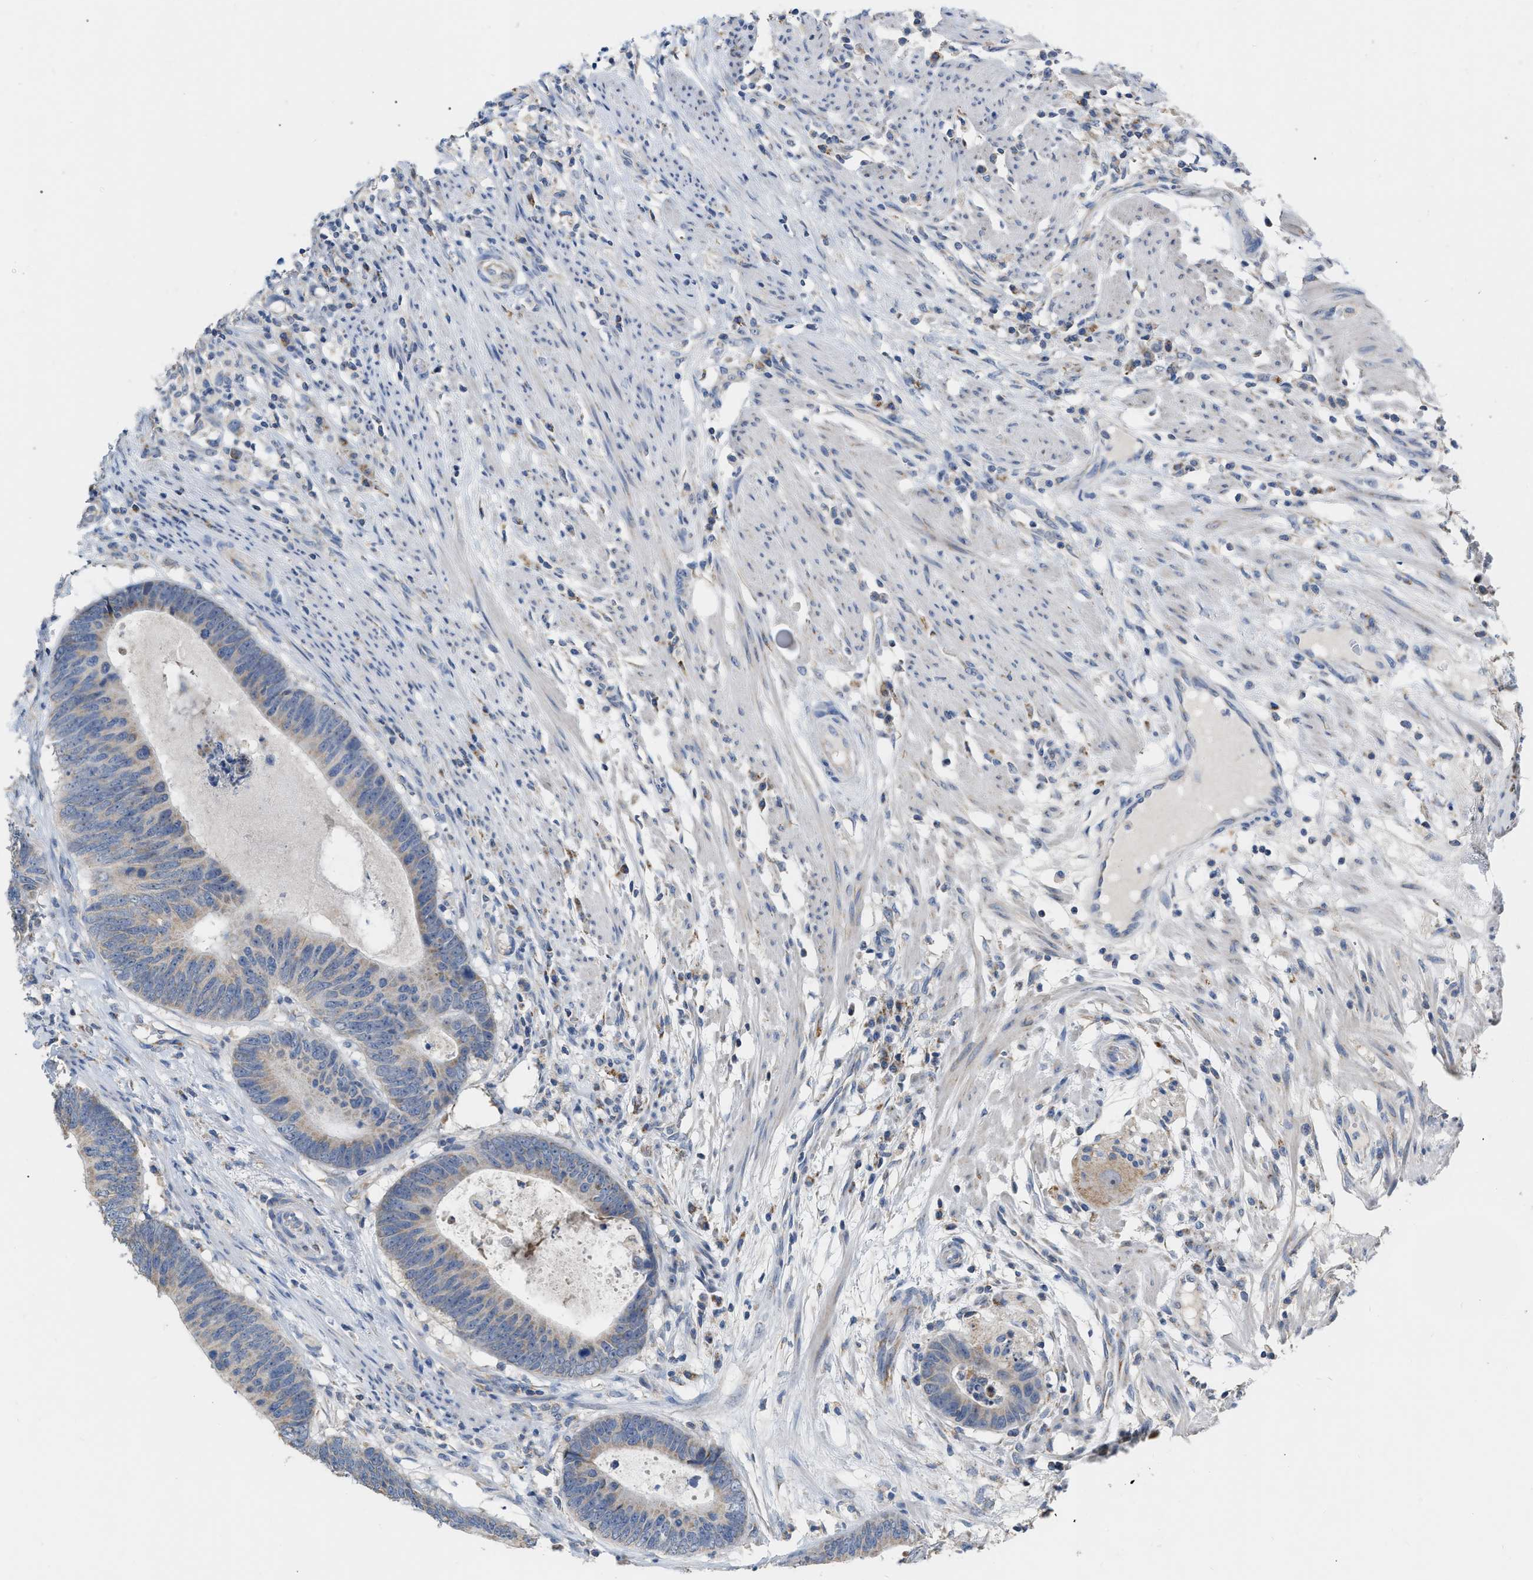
{"staining": {"intensity": "negative", "quantity": "none", "location": "none"}, "tissue": "colorectal cancer", "cell_type": "Tumor cells", "image_type": "cancer", "snomed": [{"axis": "morphology", "description": "Adenocarcinoma, NOS"}, {"axis": "topography", "description": "Colon"}], "caption": "There is no significant staining in tumor cells of colorectal cancer.", "gene": "DDX56", "patient": {"sex": "male", "age": 56}}